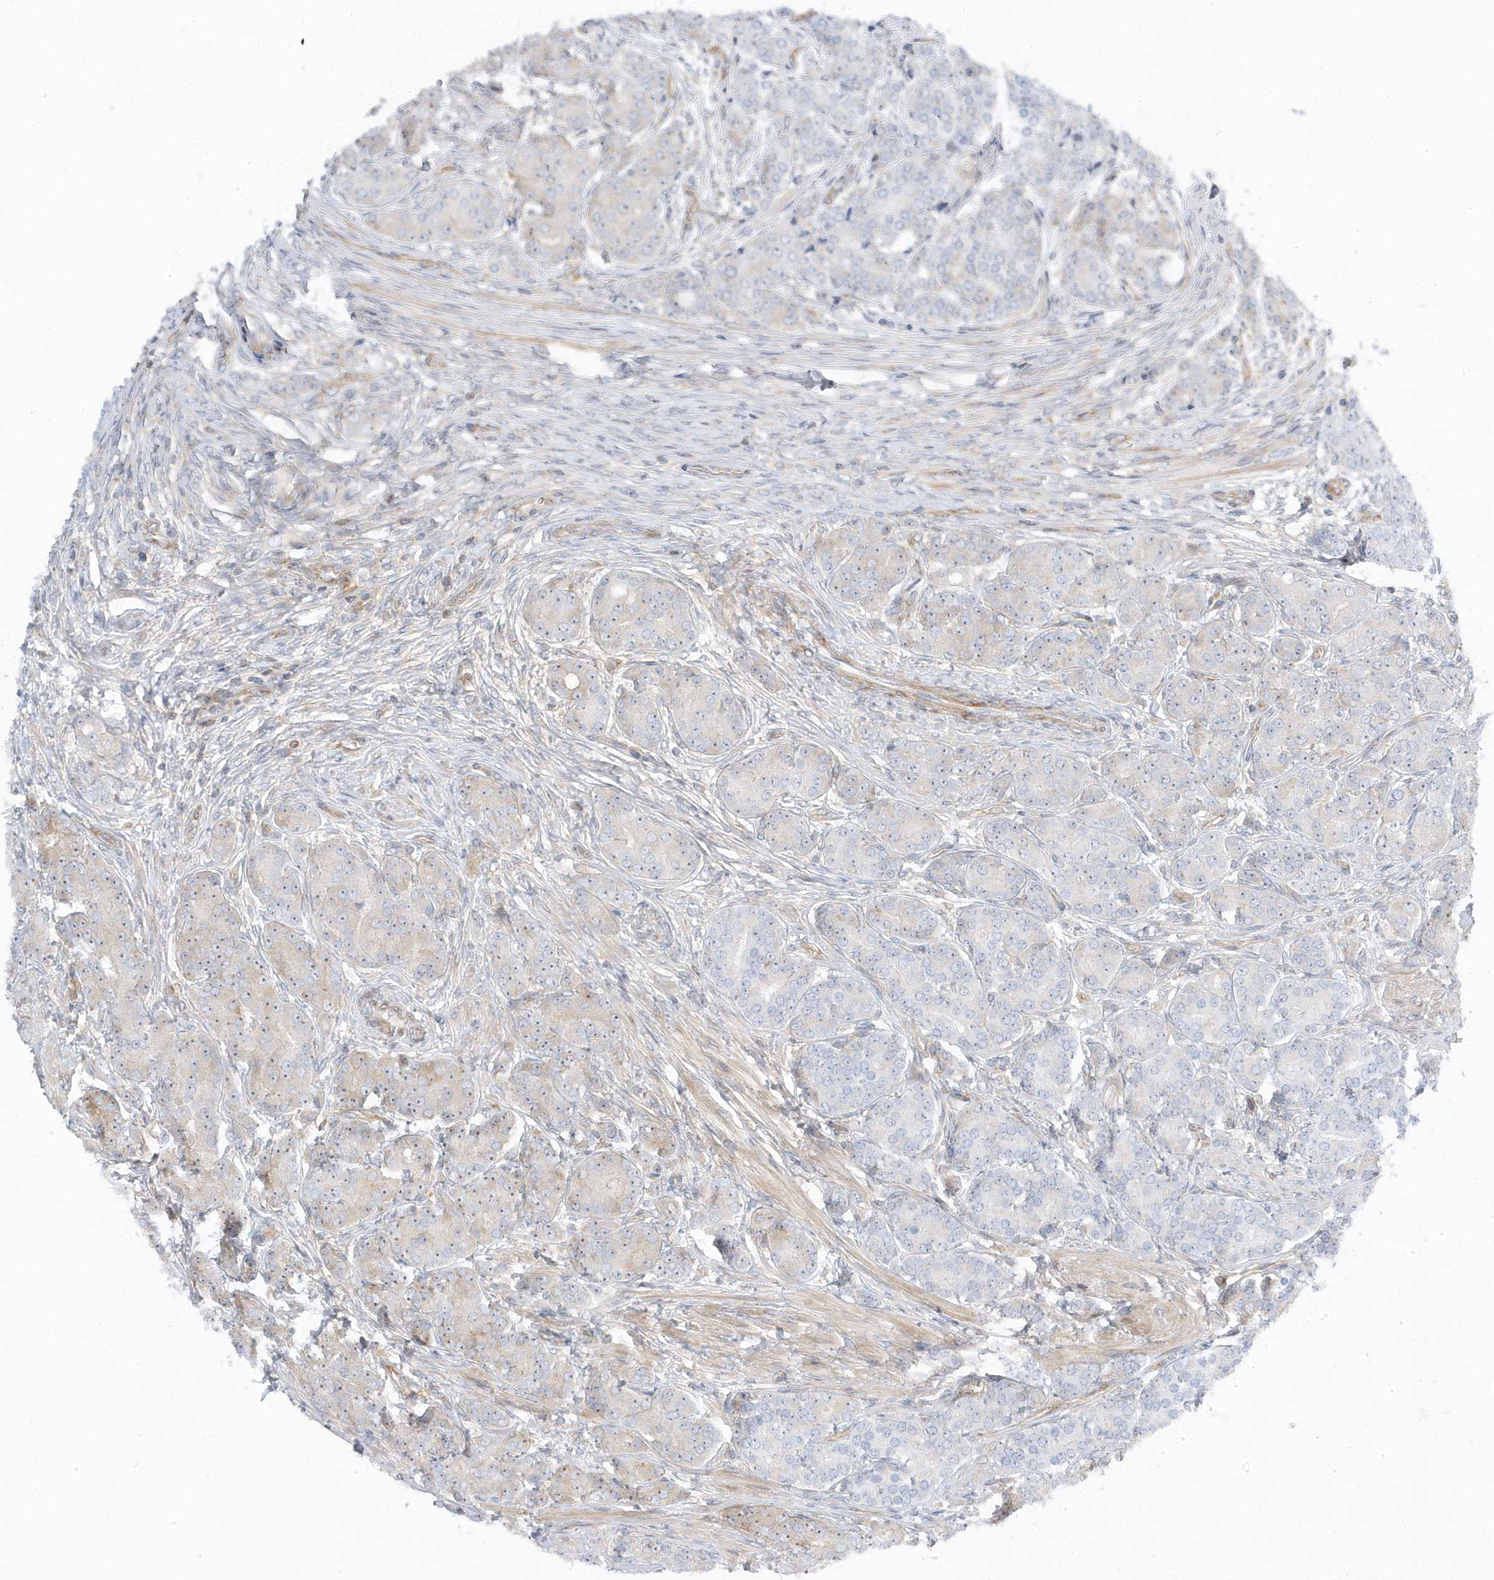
{"staining": {"intensity": "negative", "quantity": "none", "location": "none"}, "tissue": "prostate cancer", "cell_type": "Tumor cells", "image_type": "cancer", "snomed": [{"axis": "morphology", "description": "Adenocarcinoma, High grade"}, {"axis": "topography", "description": "Prostate"}], "caption": "The immunohistochemistry micrograph has no significant positivity in tumor cells of prostate cancer tissue. Nuclei are stained in blue.", "gene": "MAP7D3", "patient": {"sex": "male", "age": 62}}